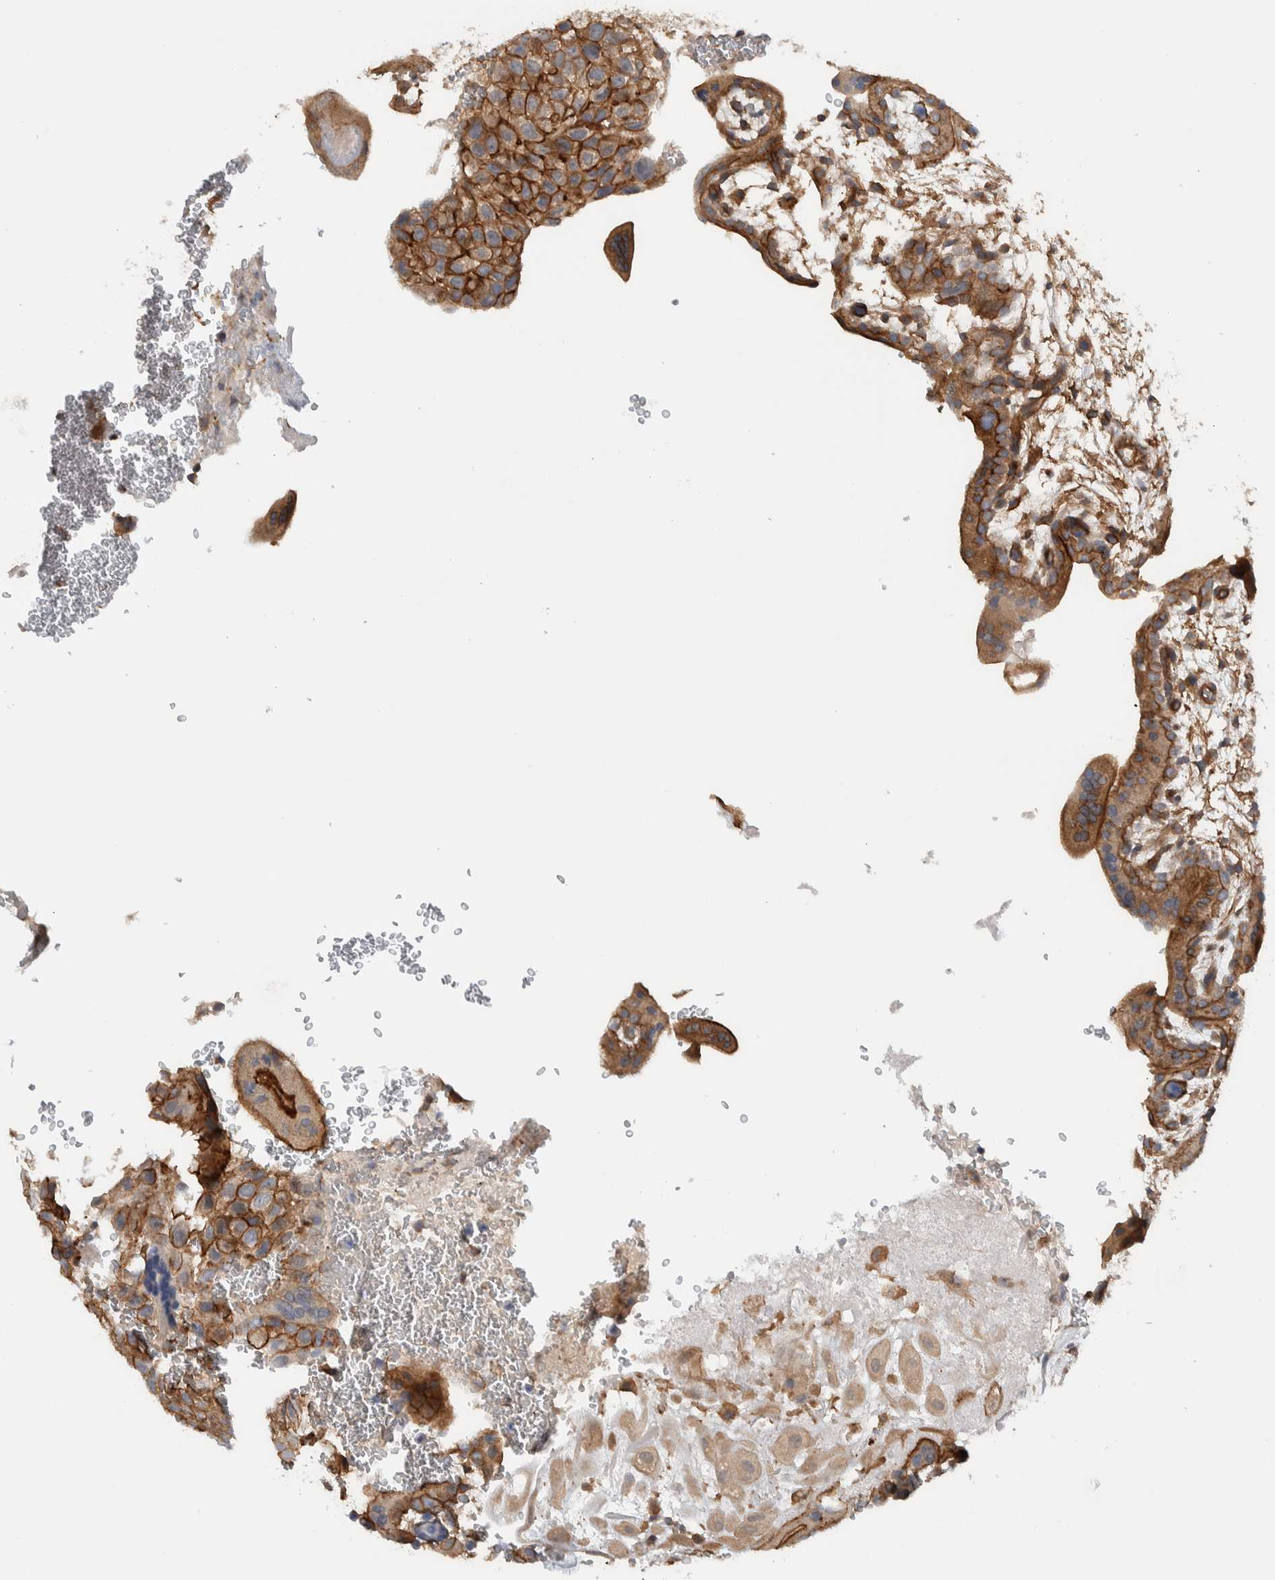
{"staining": {"intensity": "moderate", "quantity": ">75%", "location": "cytoplasmic/membranous"}, "tissue": "placenta", "cell_type": "Trophoblastic cells", "image_type": "normal", "snomed": [{"axis": "morphology", "description": "Normal tissue, NOS"}, {"axis": "topography", "description": "Placenta"}], "caption": "About >75% of trophoblastic cells in unremarkable placenta reveal moderate cytoplasmic/membranous protein staining as visualized by brown immunohistochemical staining.", "gene": "MPRIP", "patient": {"sex": "female", "age": 35}}